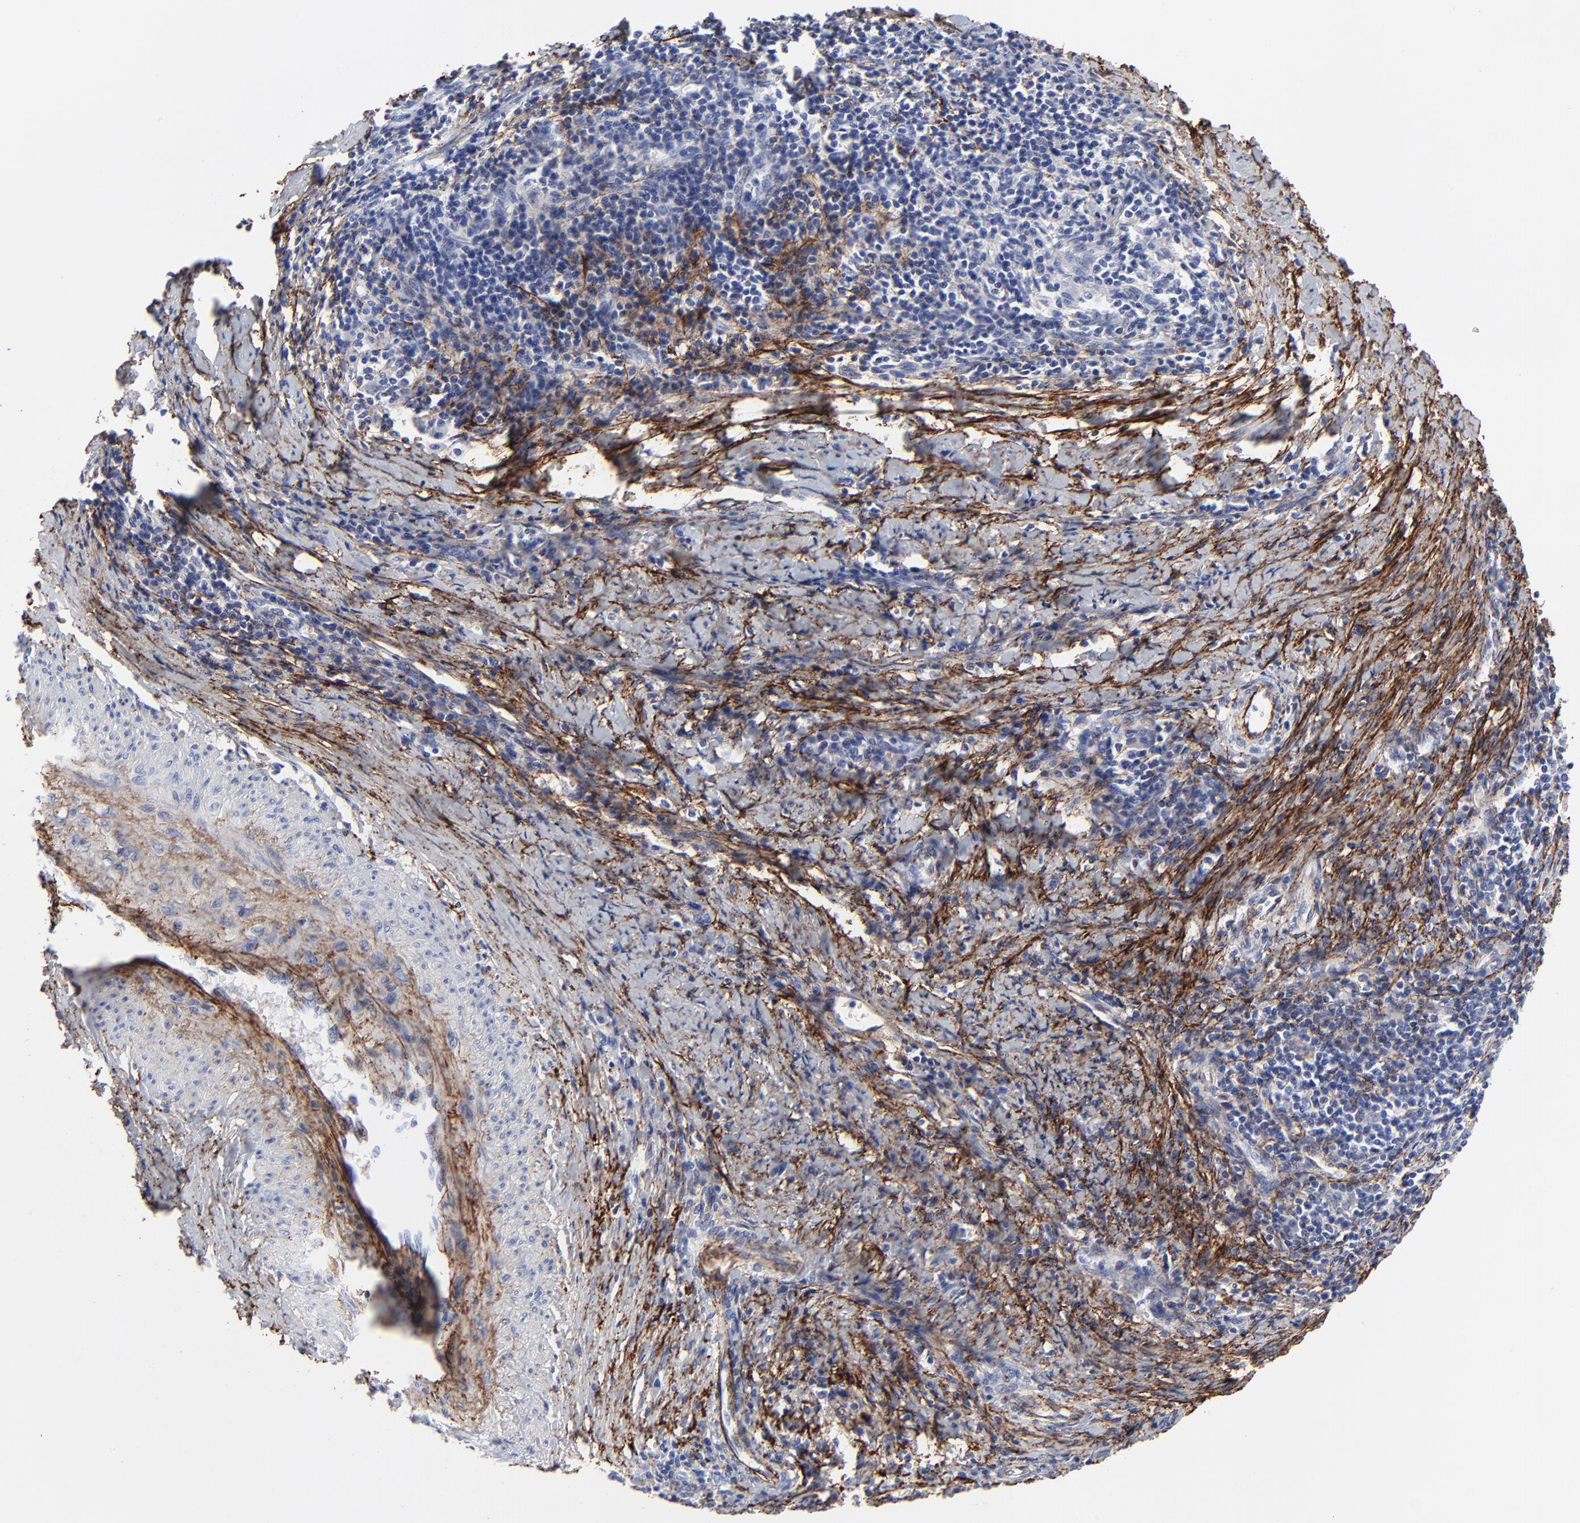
{"staining": {"intensity": "negative", "quantity": "none", "location": "none"}, "tissue": "cervical cancer", "cell_type": "Tumor cells", "image_type": "cancer", "snomed": [{"axis": "morphology", "description": "Squamous cell carcinoma, NOS"}, {"axis": "topography", "description": "Cervix"}], "caption": "Tumor cells show no significant positivity in cervical cancer (squamous cell carcinoma).", "gene": "FBLN2", "patient": {"sex": "female", "age": 54}}